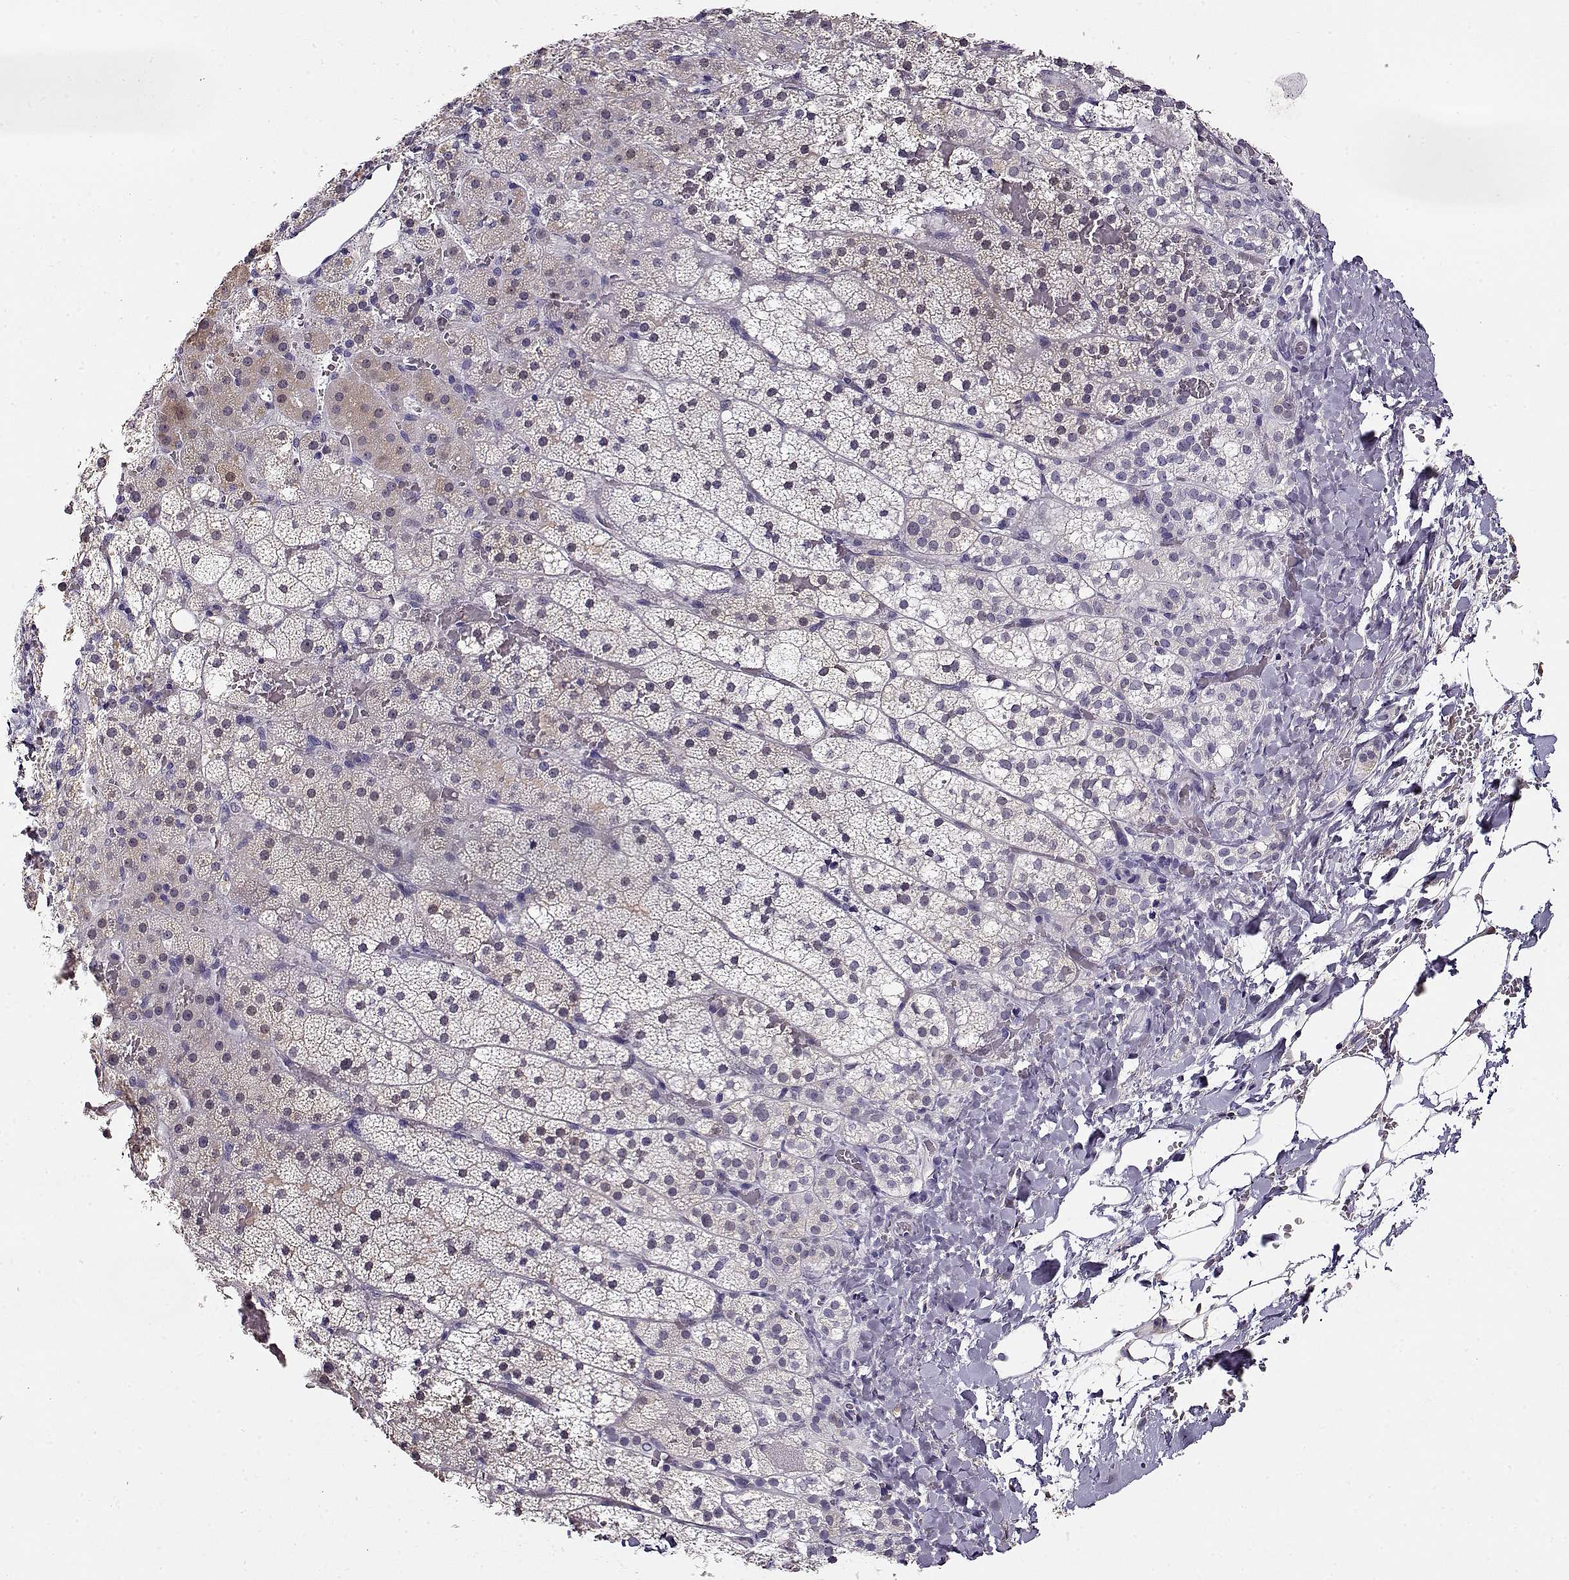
{"staining": {"intensity": "weak", "quantity": "<25%", "location": "cytoplasmic/membranous"}, "tissue": "adrenal gland", "cell_type": "Glandular cells", "image_type": "normal", "snomed": [{"axis": "morphology", "description": "Normal tissue, NOS"}, {"axis": "topography", "description": "Adrenal gland"}], "caption": "Immunohistochemical staining of normal human adrenal gland reveals no significant positivity in glandular cells.", "gene": "CCR8", "patient": {"sex": "male", "age": 53}}